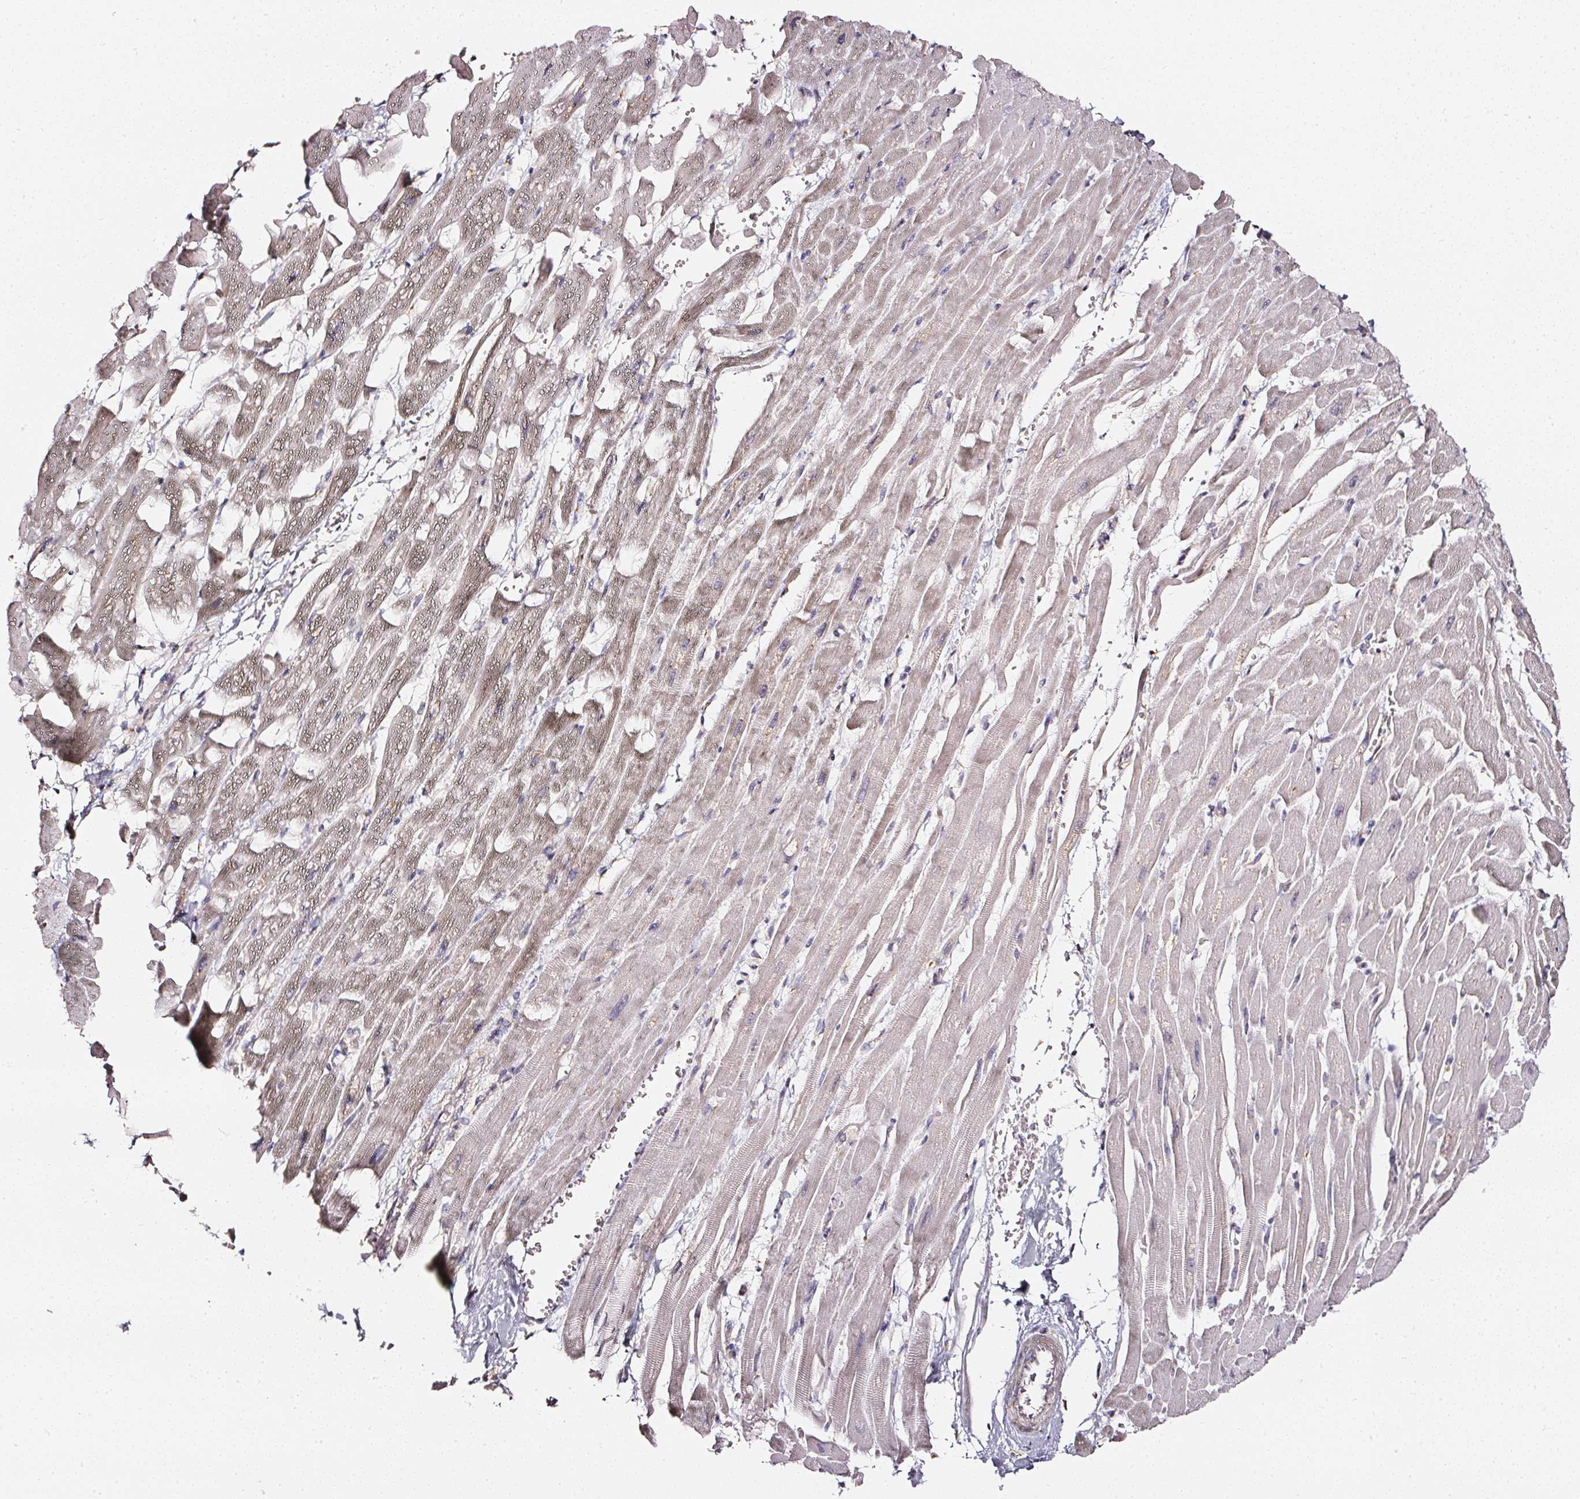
{"staining": {"intensity": "weak", "quantity": ">75%", "location": "cytoplasmic/membranous"}, "tissue": "heart muscle", "cell_type": "Cardiomyocytes", "image_type": "normal", "snomed": [{"axis": "morphology", "description": "Normal tissue, NOS"}, {"axis": "topography", "description": "Heart"}], "caption": "Cardiomyocytes exhibit weak cytoplasmic/membranous staining in about >75% of cells in normal heart muscle.", "gene": "NTRK1", "patient": {"sex": "male", "age": 37}}